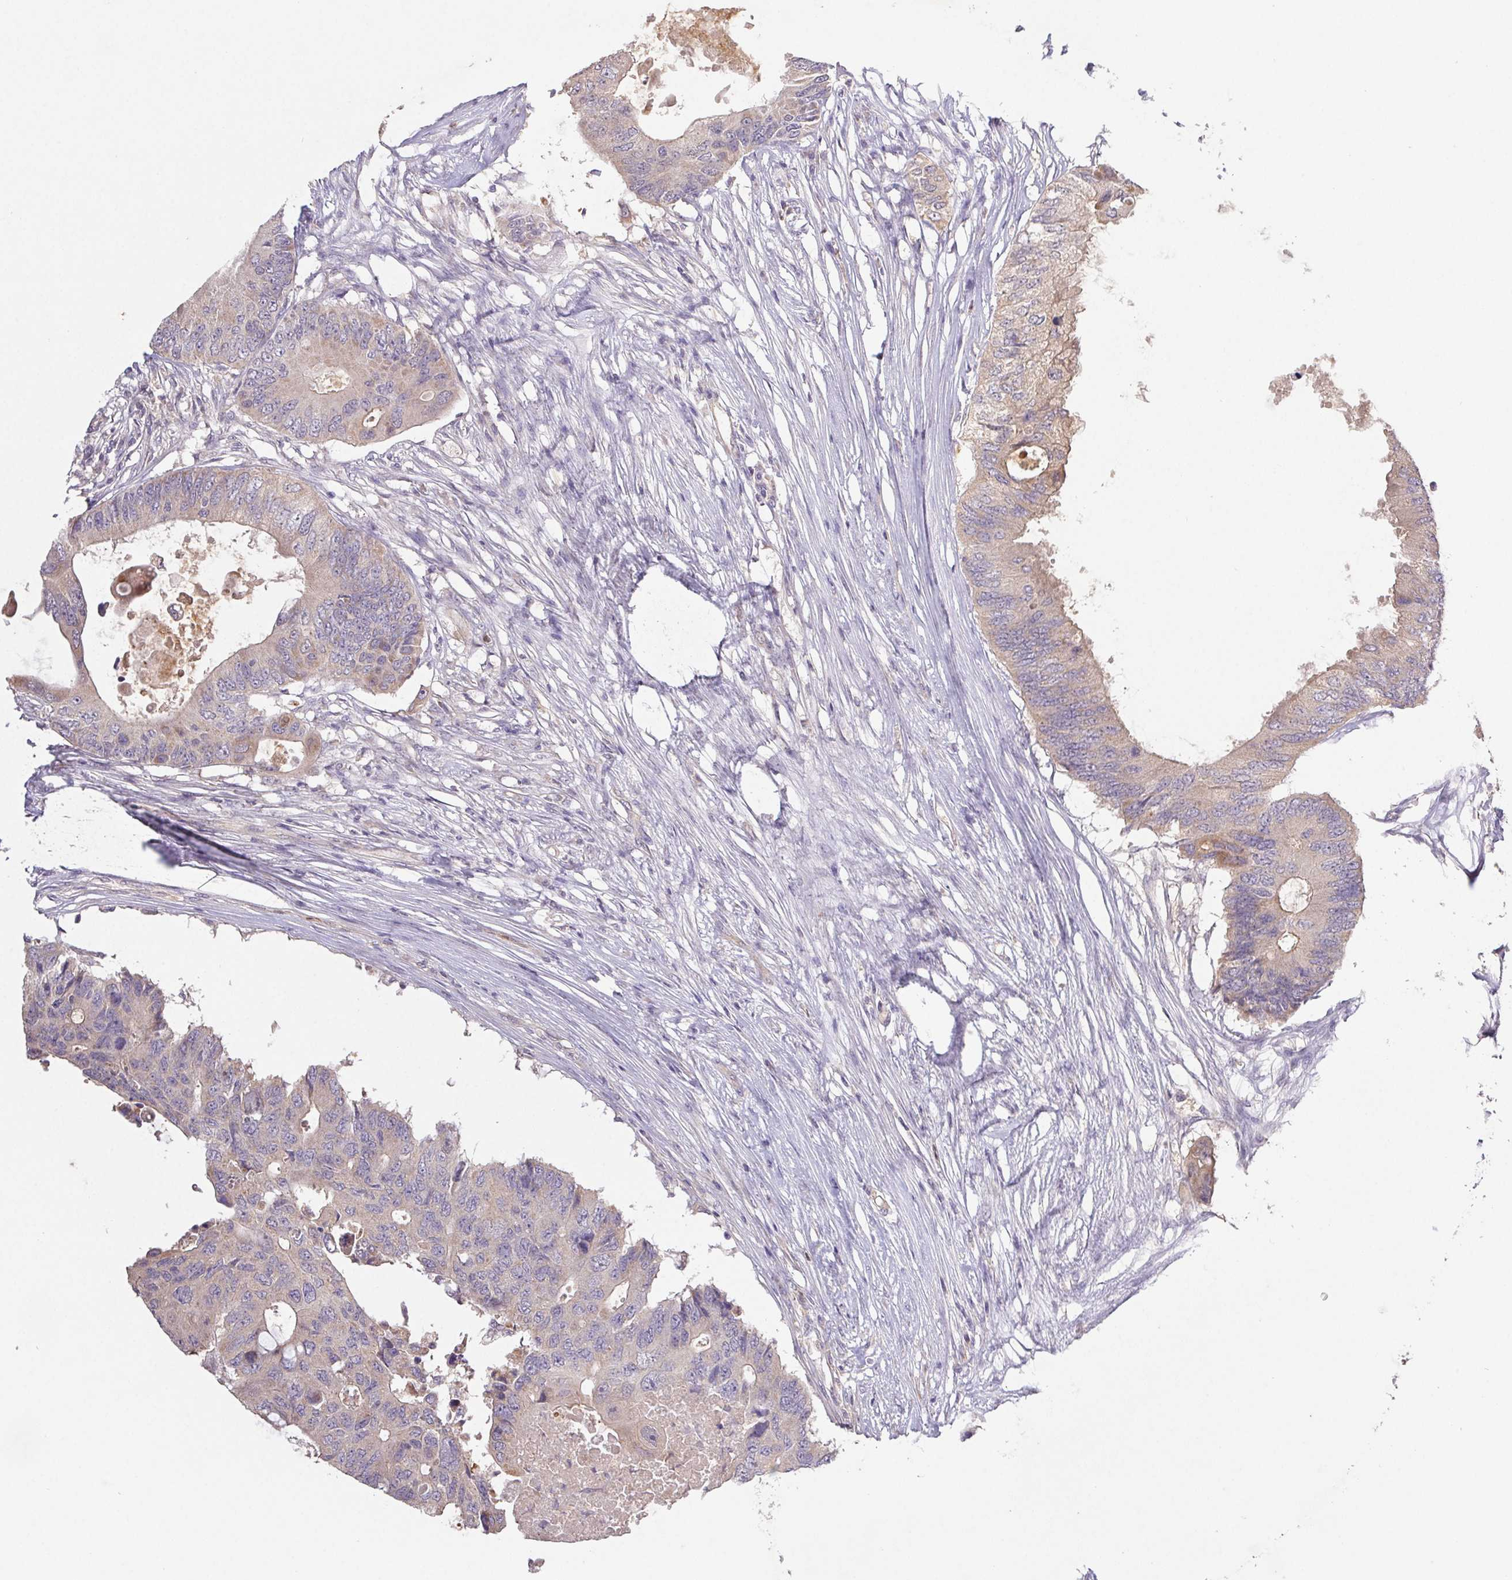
{"staining": {"intensity": "weak", "quantity": "25%-75%", "location": "cytoplasmic/membranous"}, "tissue": "colorectal cancer", "cell_type": "Tumor cells", "image_type": "cancer", "snomed": [{"axis": "morphology", "description": "Adenocarcinoma, NOS"}, {"axis": "topography", "description": "Colon"}], "caption": "Immunohistochemical staining of colorectal adenocarcinoma displays low levels of weak cytoplasmic/membranous expression in approximately 25%-75% of tumor cells.", "gene": "RAB11A", "patient": {"sex": "male", "age": 71}}